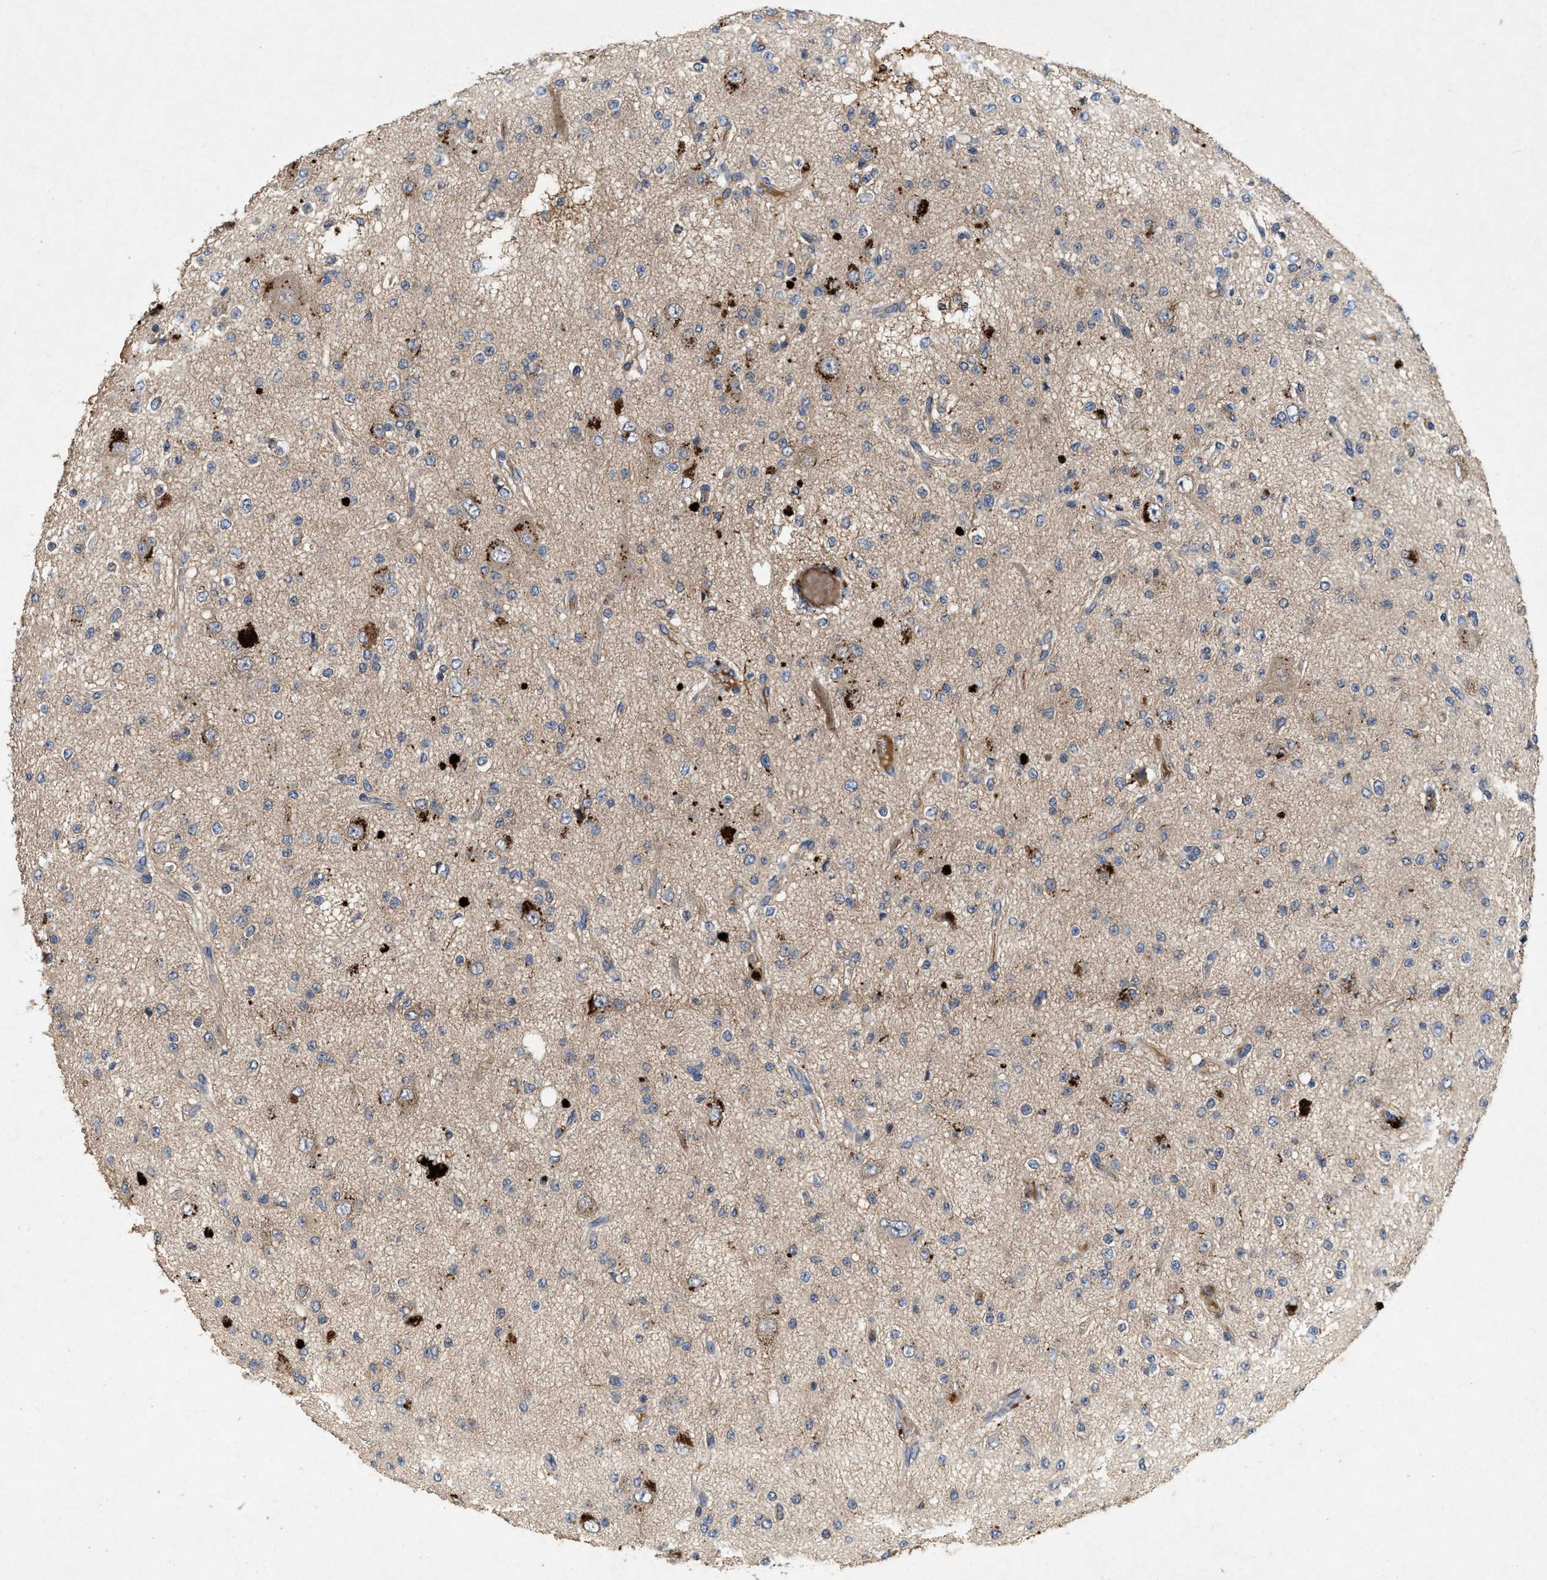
{"staining": {"intensity": "negative", "quantity": "none", "location": "none"}, "tissue": "glioma", "cell_type": "Tumor cells", "image_type": "cancer", "snomed": [{"axis": "morphology", "description": "Glioma, malignant, Low grade"}, {"axis": "topography", "description": "Brain"}], "caption": "Immunohistochemistry (IHC) micrograph of glioma stained for a protein (brown), which displays no expression in tumor cells. (DAB IHC, high magnification).", "gene": "LPAR2", "patient": {"sex": "male", "age": 38}}